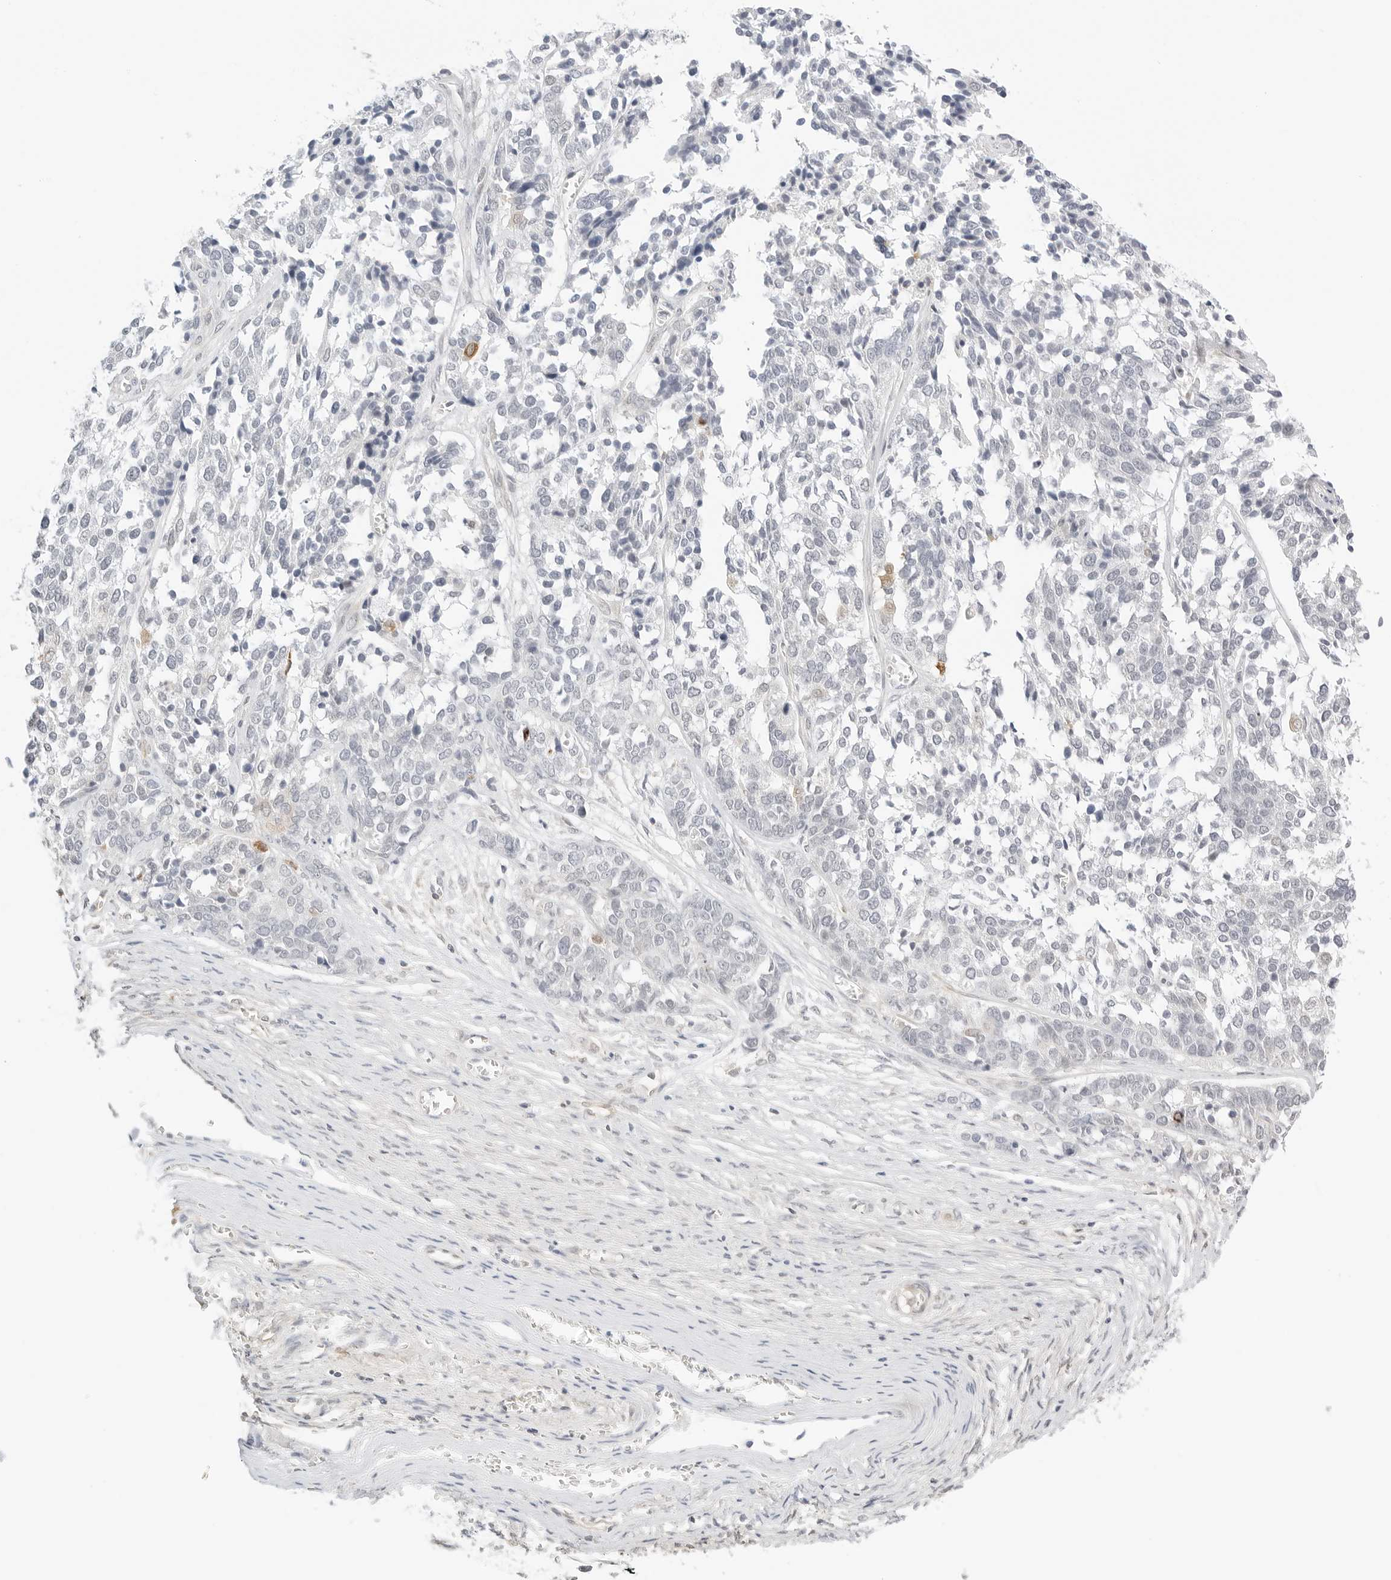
{"staining": {"intensity": "negative", "quantity": "none", "location": "none"}, "tissue": "ovarian cancer", "cell_type": "Tumor cells", "image_type": "cancer", "snomed": [{"axis": "morphology", "description": "Cystadenocarcinoma, serous, NOS"}, {"axis": "topography", "description": "Ovary"}], "caption": "IHC histopathology image of ovarian serous cystadenocarcinoma stained for a protein (brown), which reveals no positivity in tumor cells.", "gene": "TEKT2", "patient": {"sex": "female", "age": 44}}